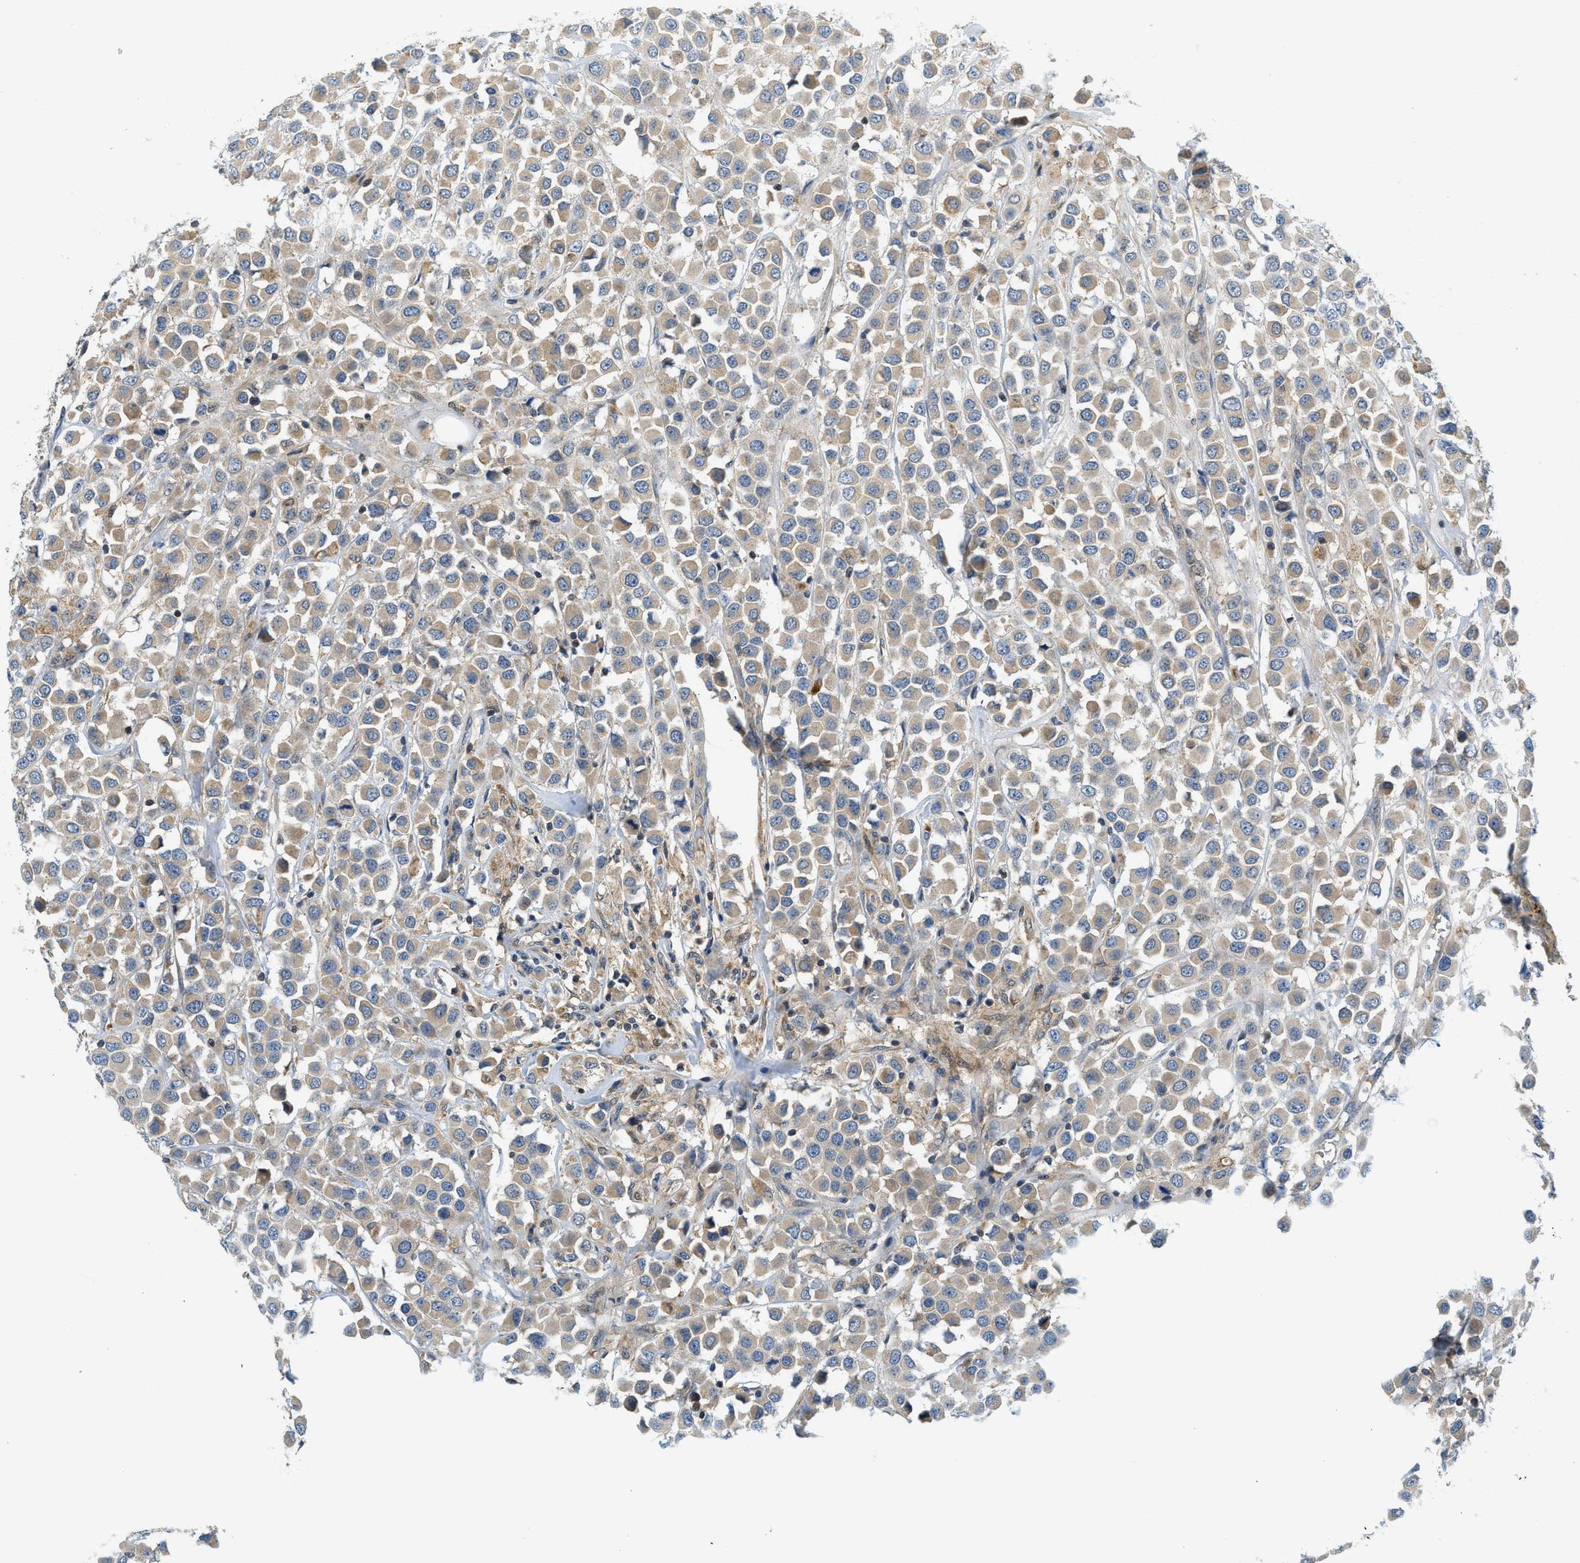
{"staining": {"intensity": "weak", "quantity": ">75%", "location": "cytoplasmic/membranous"}, "tissue": "breast cancer", "cell_type": "Tumor cells", "image_type": "cancer", "snomed": [{"axis": "morphology", "description": "Duct carcinoma"}, {"axis": "topography", "description": "Breast"}], "caption": "Immunohistochemical staining of invasive ductal carcinoma (breast) displays low levels of weak cytoplasmic/membranous staining in about >75% of tumor cells. Nuclei are stained in blue.", "gene": "KCNK1", "patient": {"sex": "female", "age": 61}}